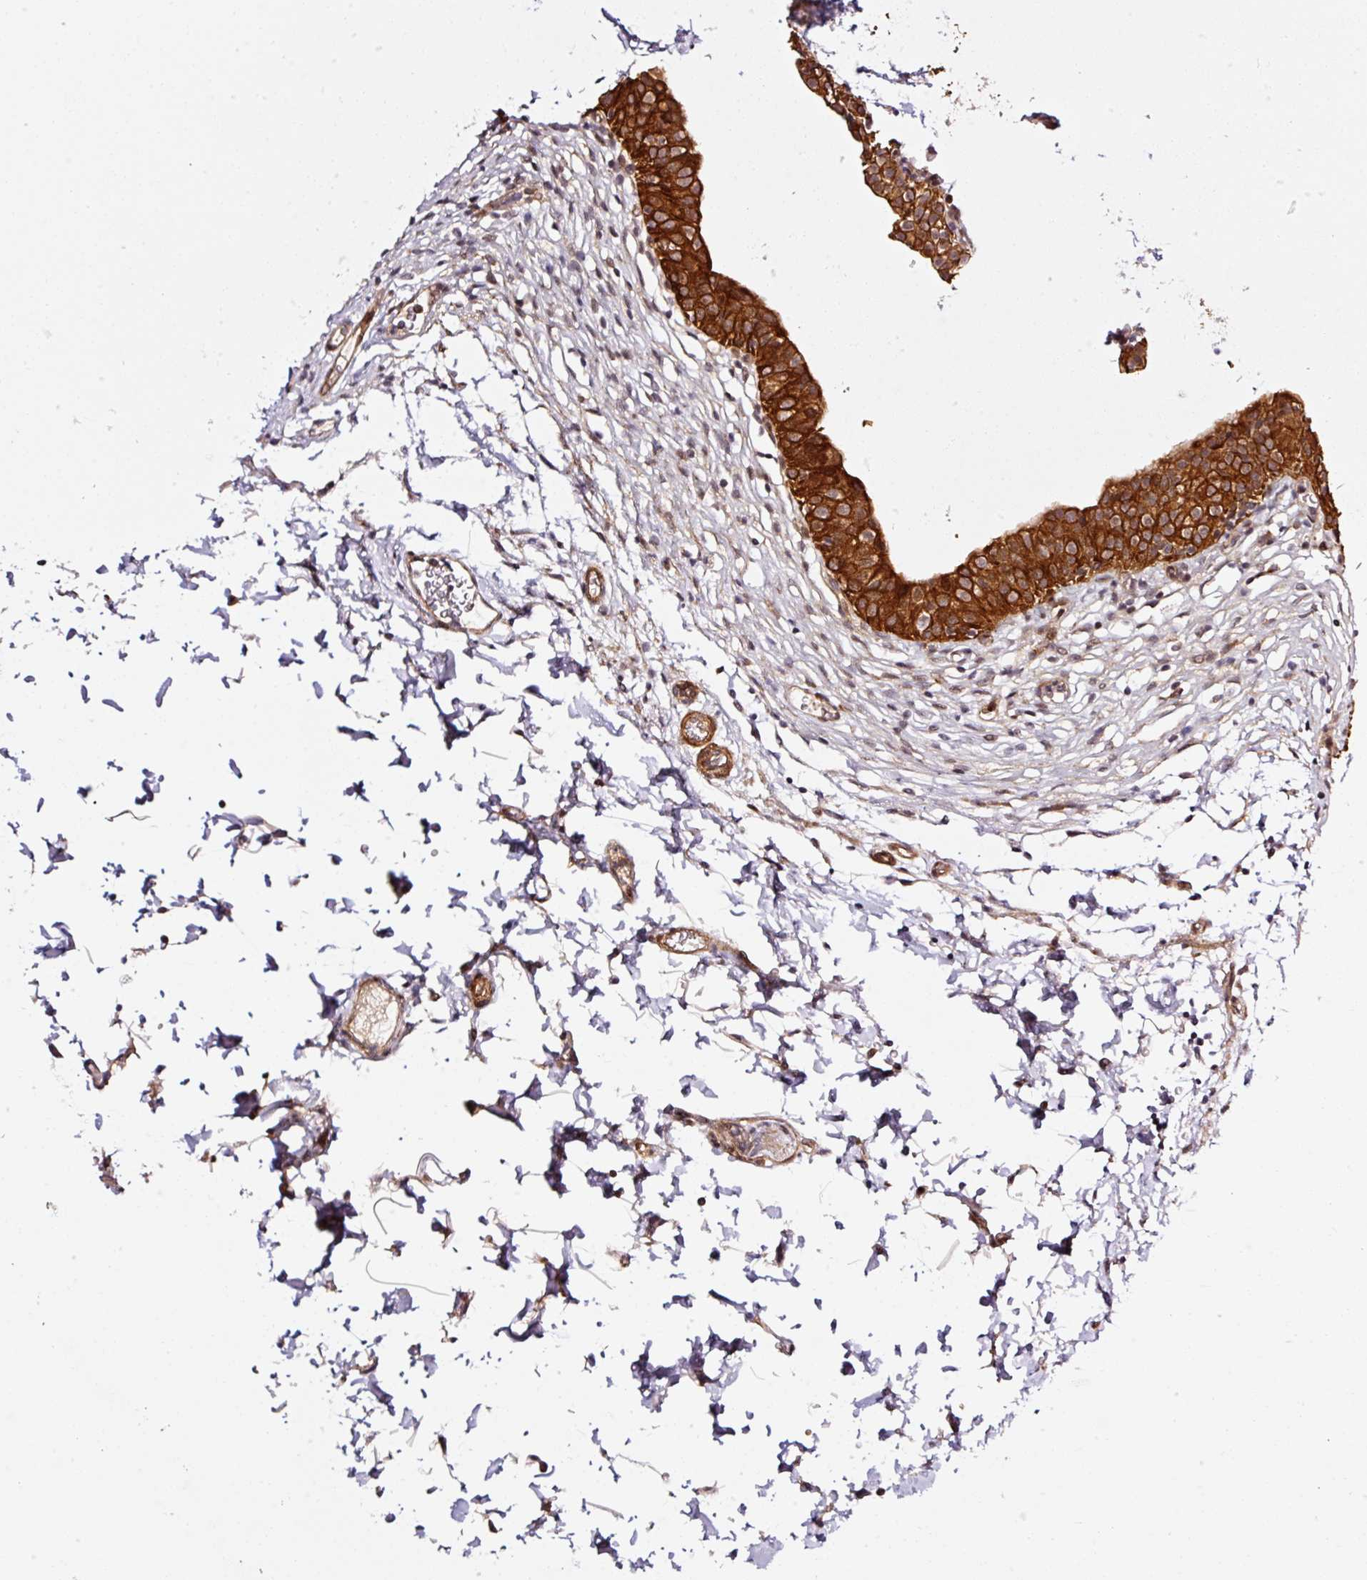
{"staining": {"intensity": "strong", "quantity": ">75%", "location": "cytoplasmic/membranous"}, "tissue": "urinary bladder", "cell_type": "Urothelial cells", "image_type": "normal", "snomed": [{"axis": "morphology", "description": "Normal tissue, NOS"}, {"axis": "topography", "description": "Urinary bladder"}, {"axis": "topography", "description": "Peripheral nerve tissue"}], "caption": "Protein expression analysis of normal urinary bladder shows strong cytoplasmic/membranous positivity in approximately >75% of urothelial cells. (Brightfield microscopy of DAB IHC at high magnification).", "gene": "ANKRD20A1", "patient": {"sex": "male", "age": 55}}